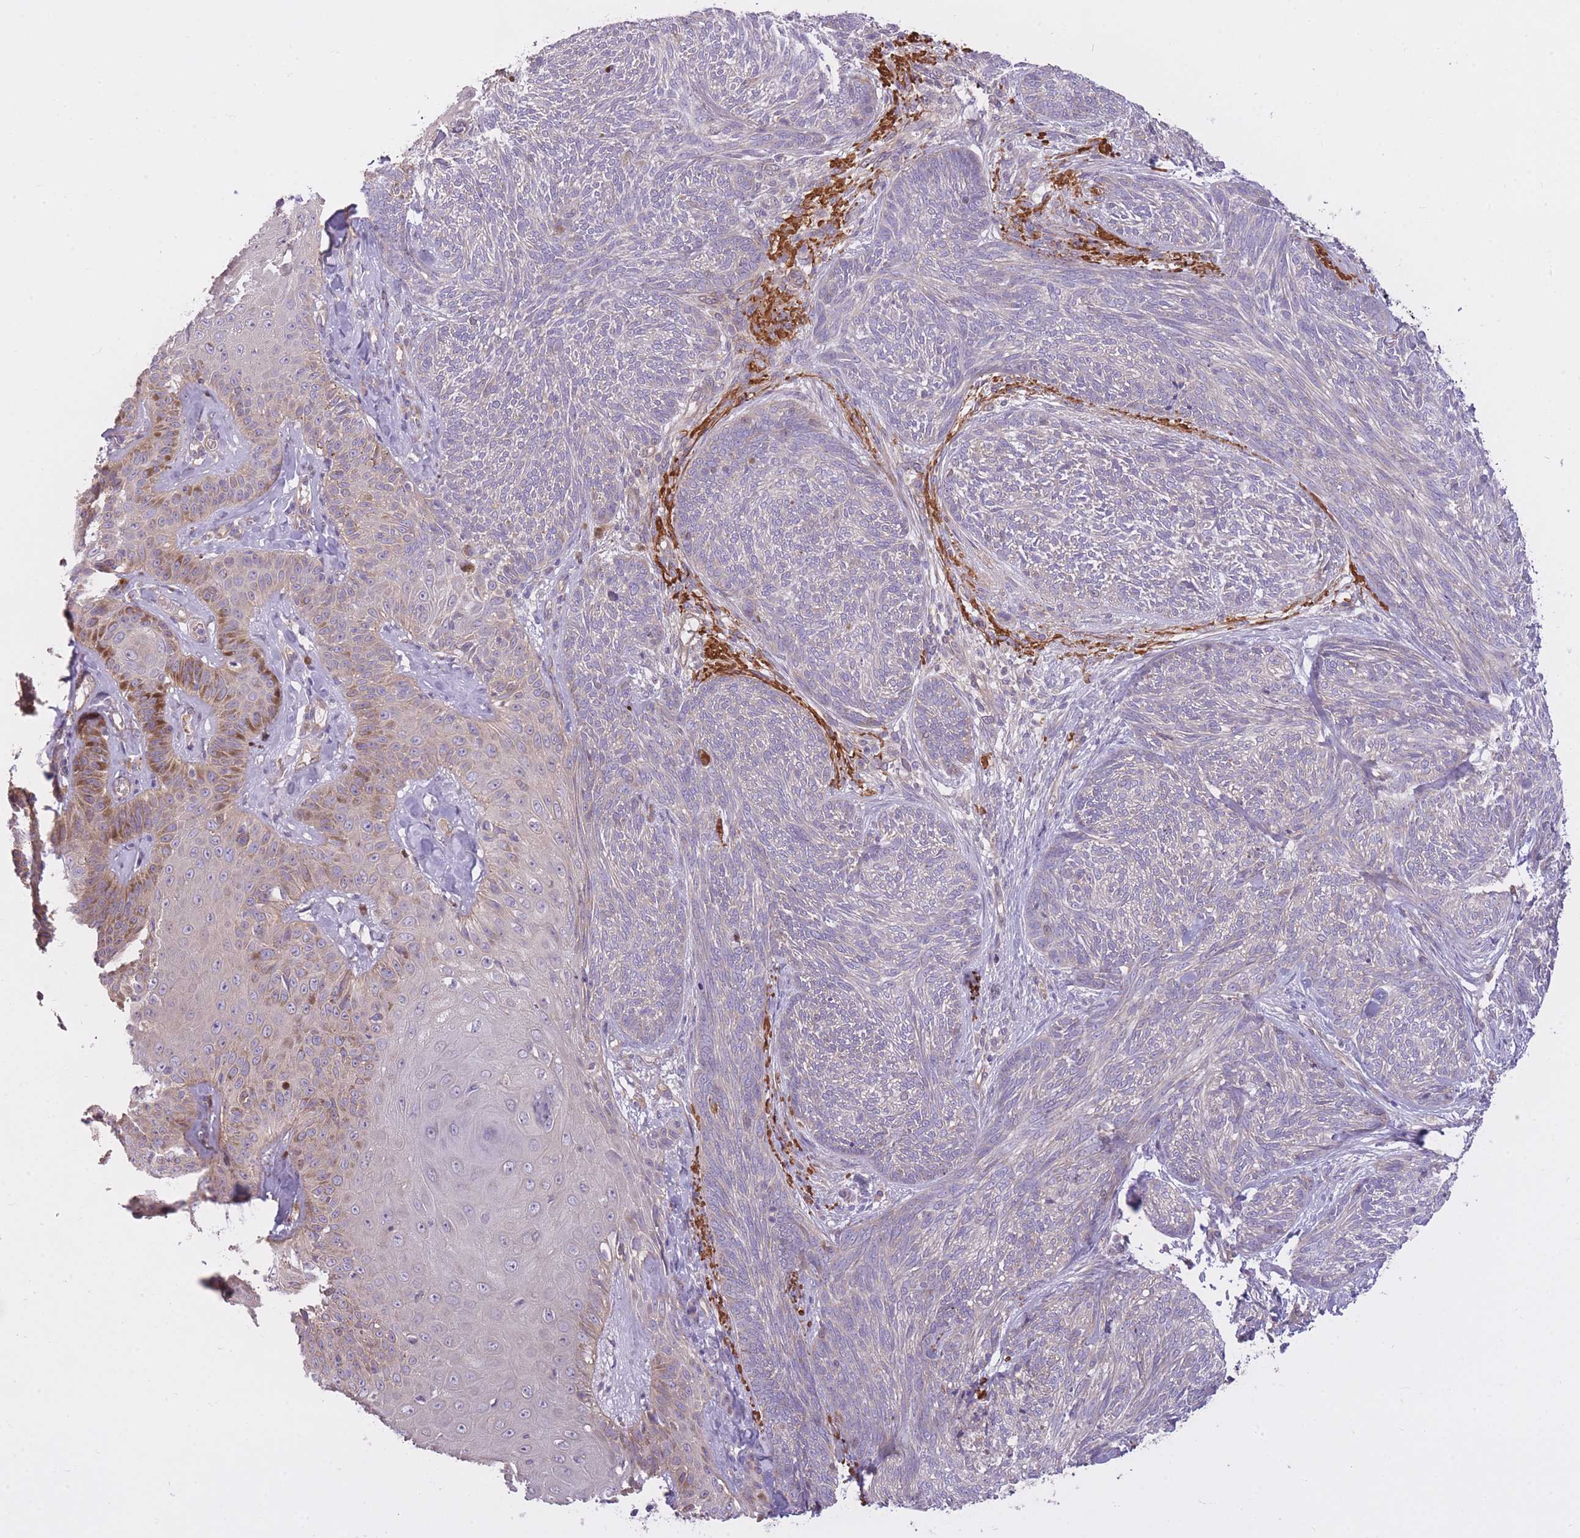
{"staining": {"intensity": "negative", "quantity": "none", "location": "none"}, "tissue": "skin cancer", "cell_type": "Tumor cells", "image_type": "cancer", "snomed": [{"axis": "morphology", "description": "Basal cell carcinoma"}, {"axis": "topography", "description": "Skin"}], "caption": "A high-resolution photomicrograph shows IHC staining of skin basal cell carcinoma, which shows no significant staining in tumor cells.", "gene": "REV1", "patient": {"sex": "male", "age": 73}}